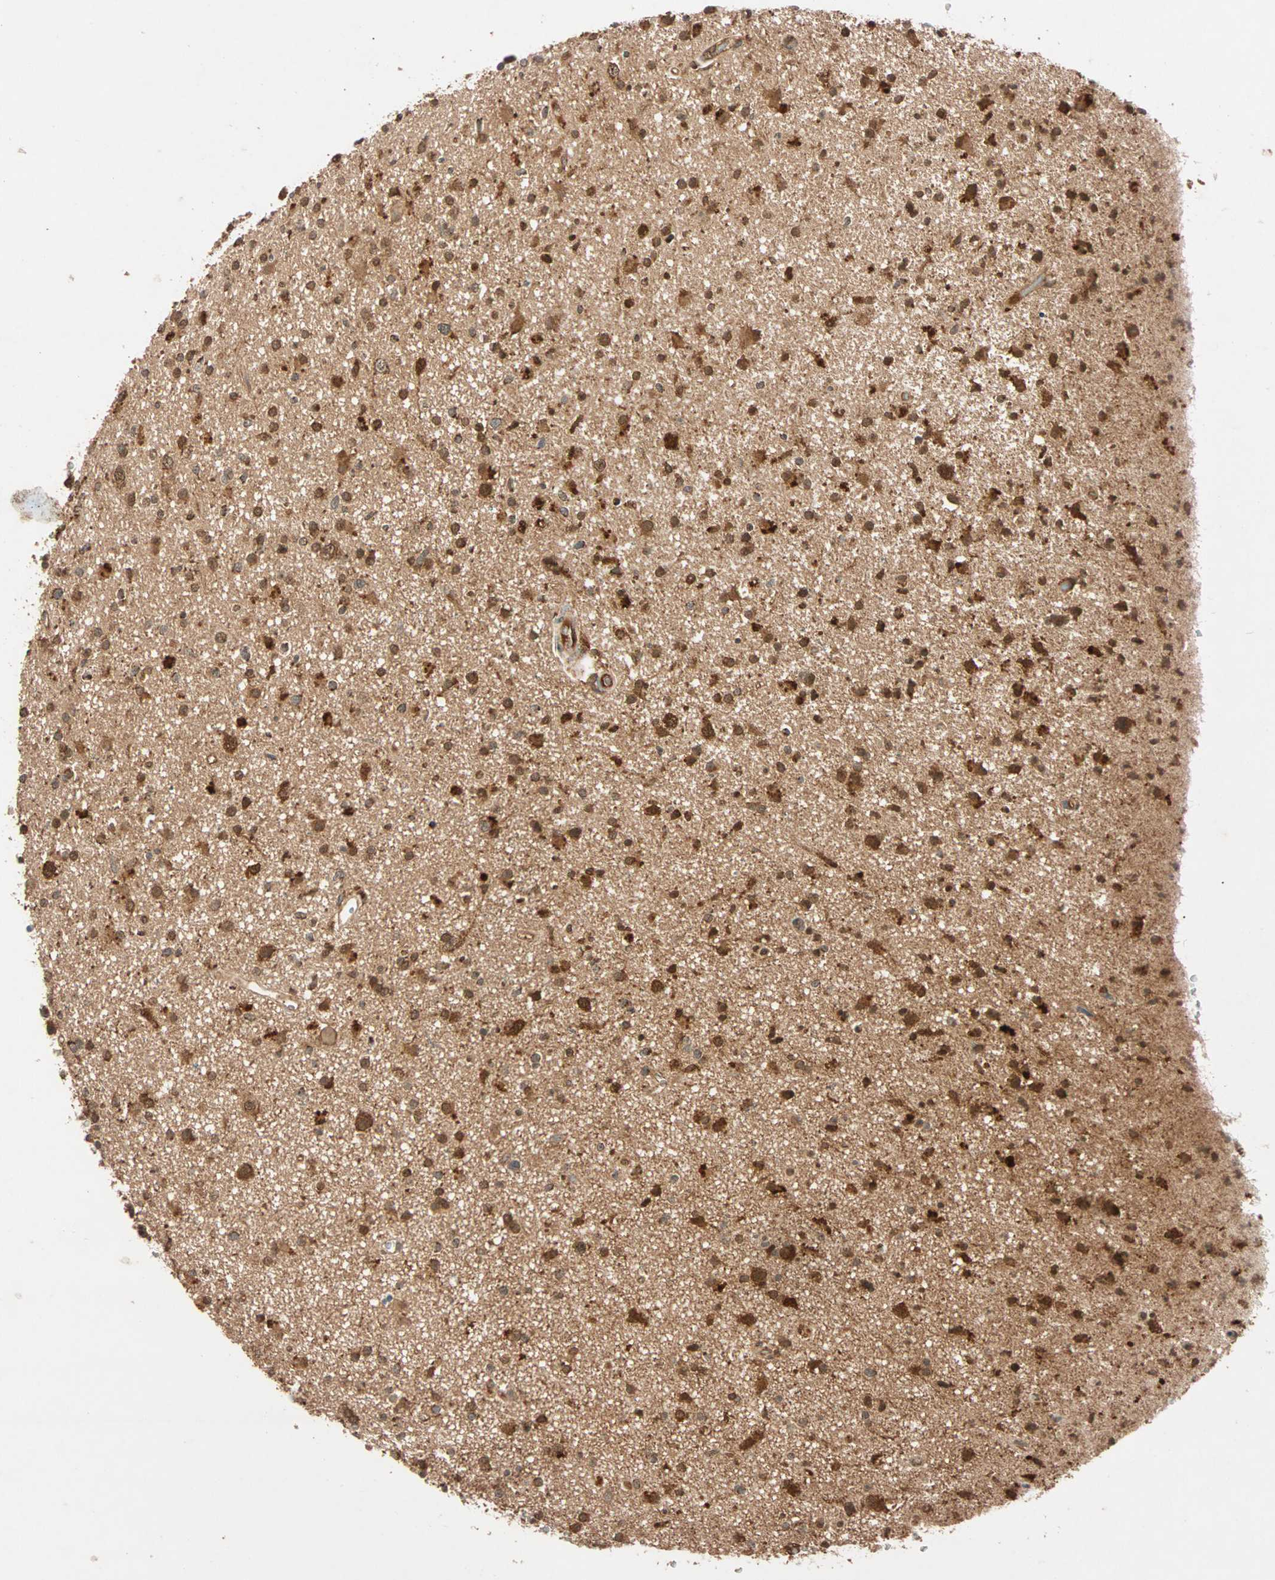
{"staining": {"intensity": "strong", "quantity": ">75%", "location": "cytoplasmic/membranous,nuclear"}, "tissue": "glioma", "cell_type": "Tumor cells", "image_type": "cancer", "snomed": [{"axis": "morphology", "description": "Glioma, malignant, High grade"}, {"axis": "topography", "description": "Brain"}], "caption": "The immunohistochemical stain shows strong cytoplasmic/membranous and nuclear positivity in tumor cells of glioma tissue.", "gene": "MAPK1", "patient": {"sex": "male", "age": 33}}